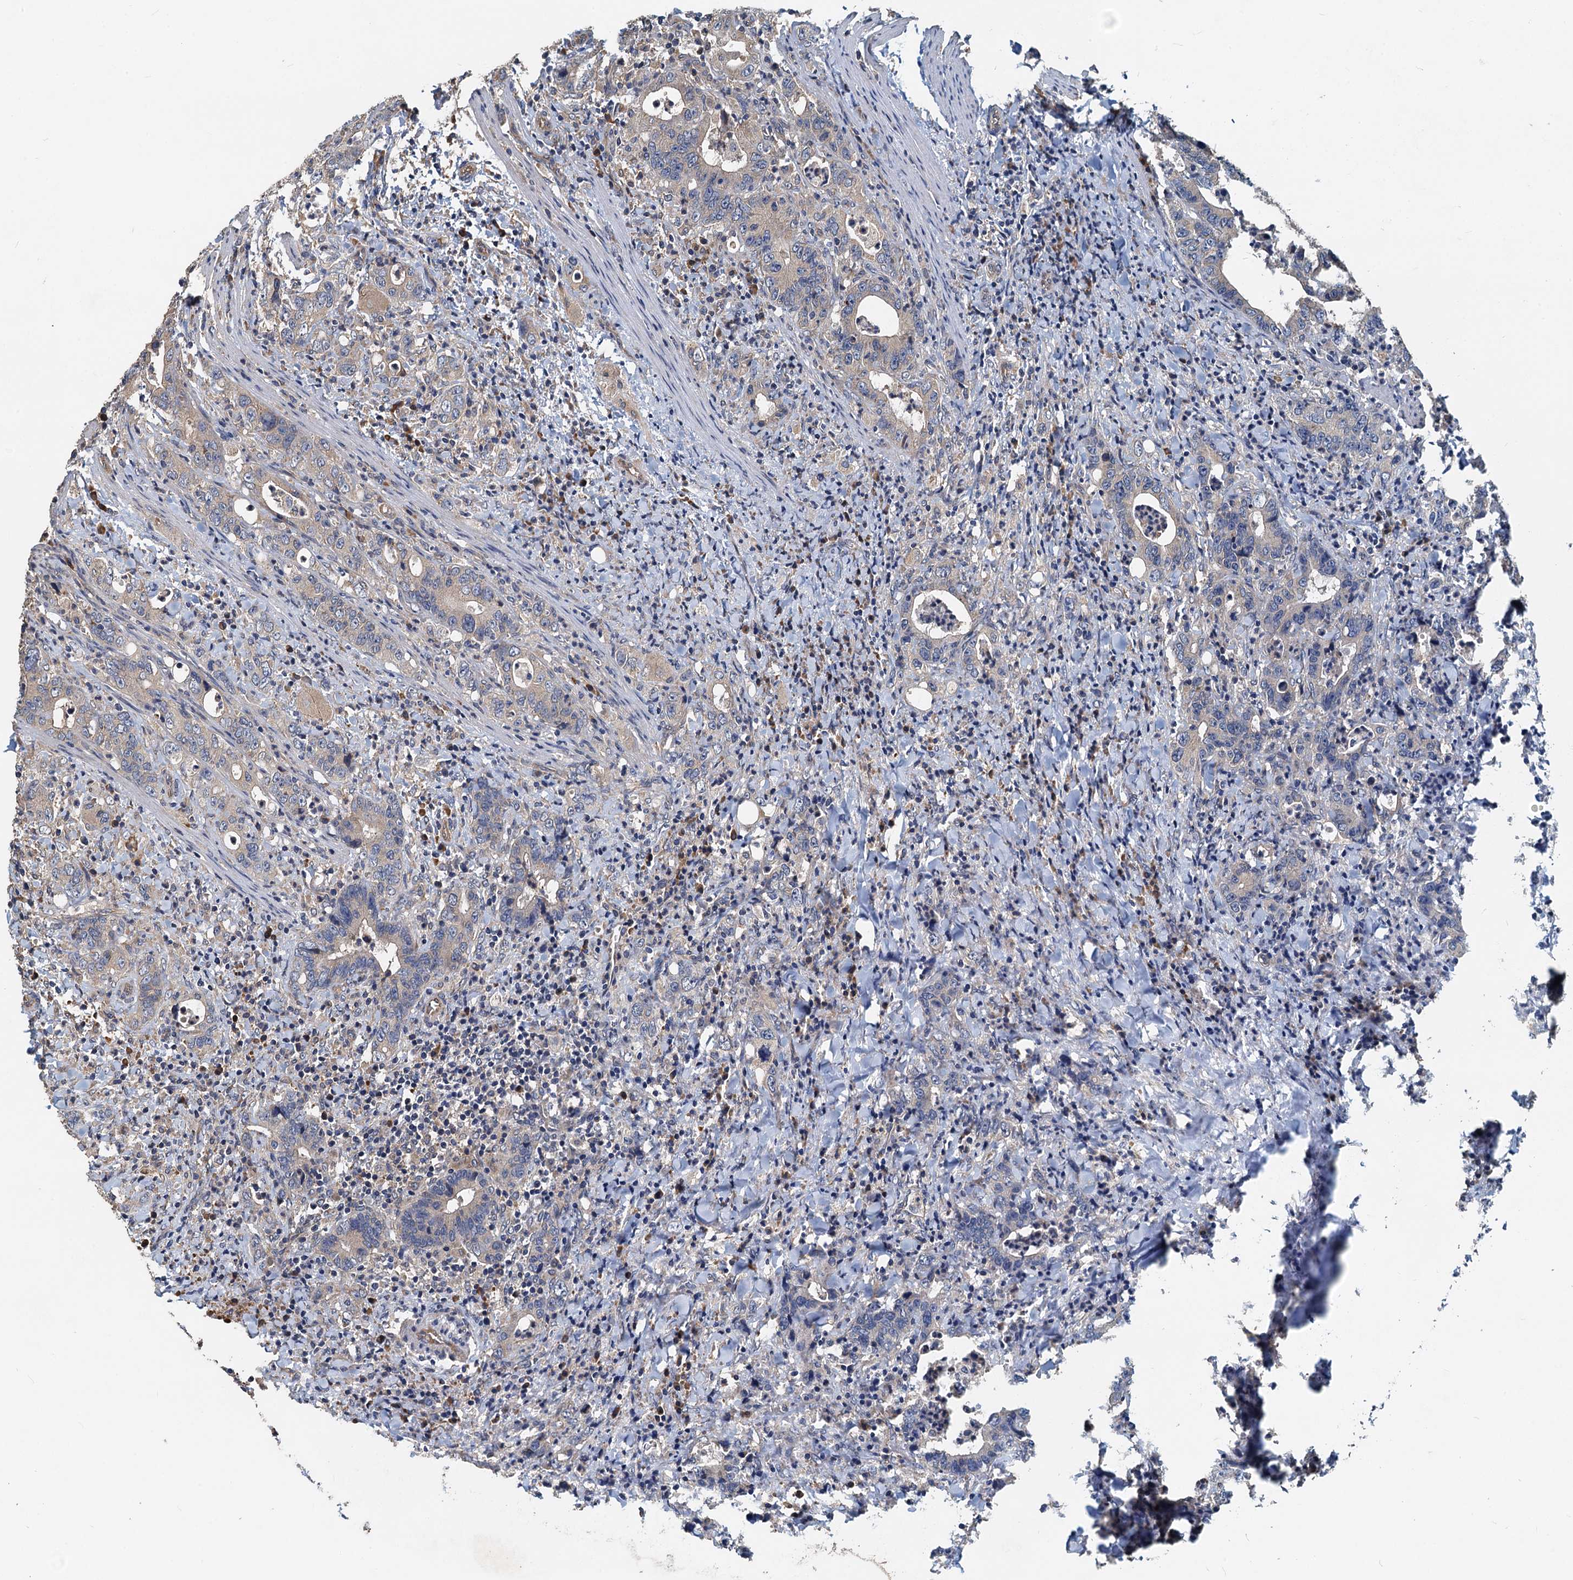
{"staining": {"intensity": "negative", "quantity": "none", "location": "none"}, "tissue": "colorectal cancer", "cell_type": "Tumor cells", "image_type": "cancer", "snomed": [{"axis": "morphology", "description": "Adenocarcinoma, NOS"}, {"axis": "topography", "description": "Colon"}], "caption": "Colorectal adenocarcinoma stained for a protein using immunohistochemistry shows no expression tumor cells.", "gene": "HYI", "patient": {"sex": "female", "age": 75}}